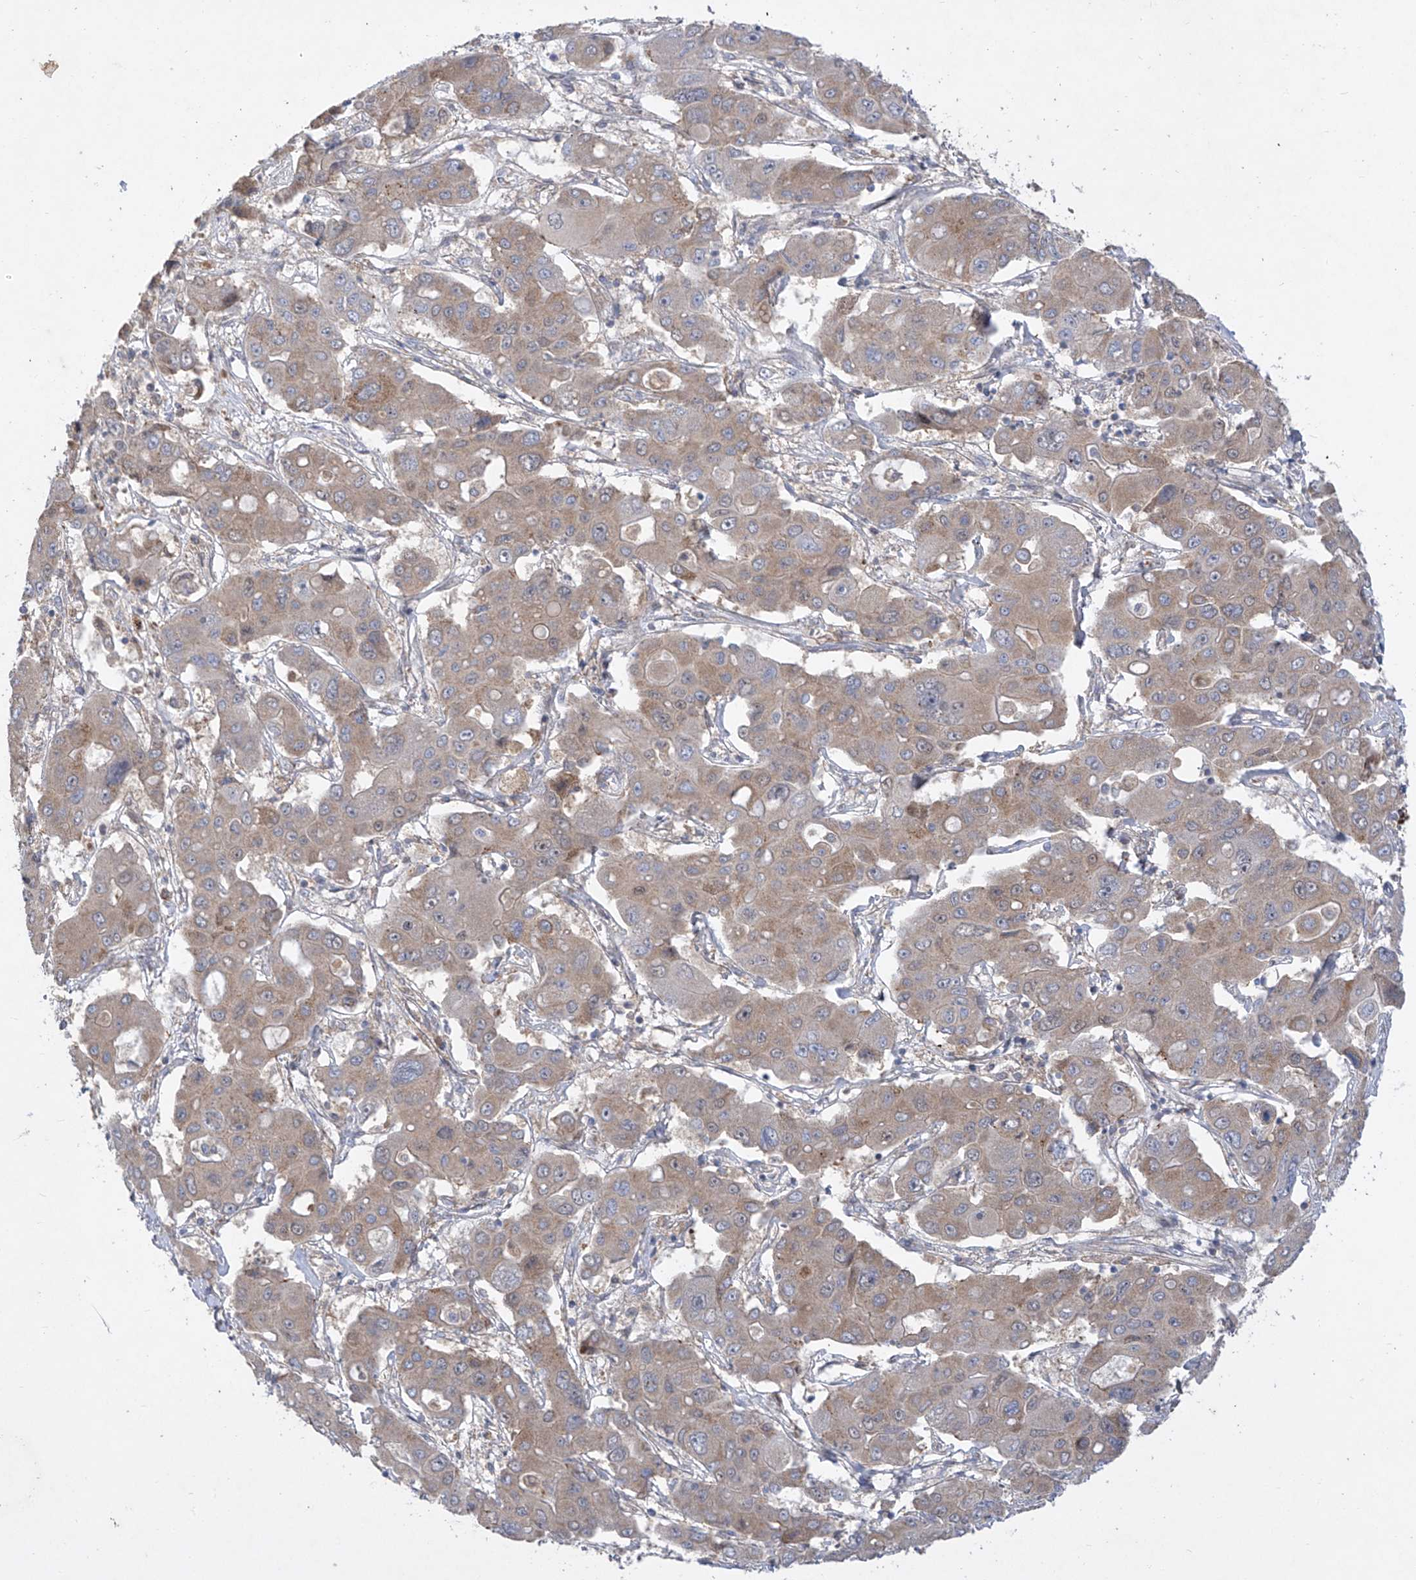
{"staining": {"intensity": "weak", "quantity": ">75%", "location": "cytoplasmic/membranous"}, "tissue": "liver cancer", "cell_type": "Tumor cells", "image_type": "cancer", "snomed": [{"axis": "morphology", "description": "Cholangiocarcinoma"}, {"axis": "topography", "description": "Liver"}], "caption": "Approximately >75% of tumor cells in human cholangiocarcinoma (liver) demonstrate weak cytoplasmic/membranous protein staining as visualized by brown immunohistochemical staining.", "gene": "COQ3", "patient": {"sex": "male", "age": 67}}